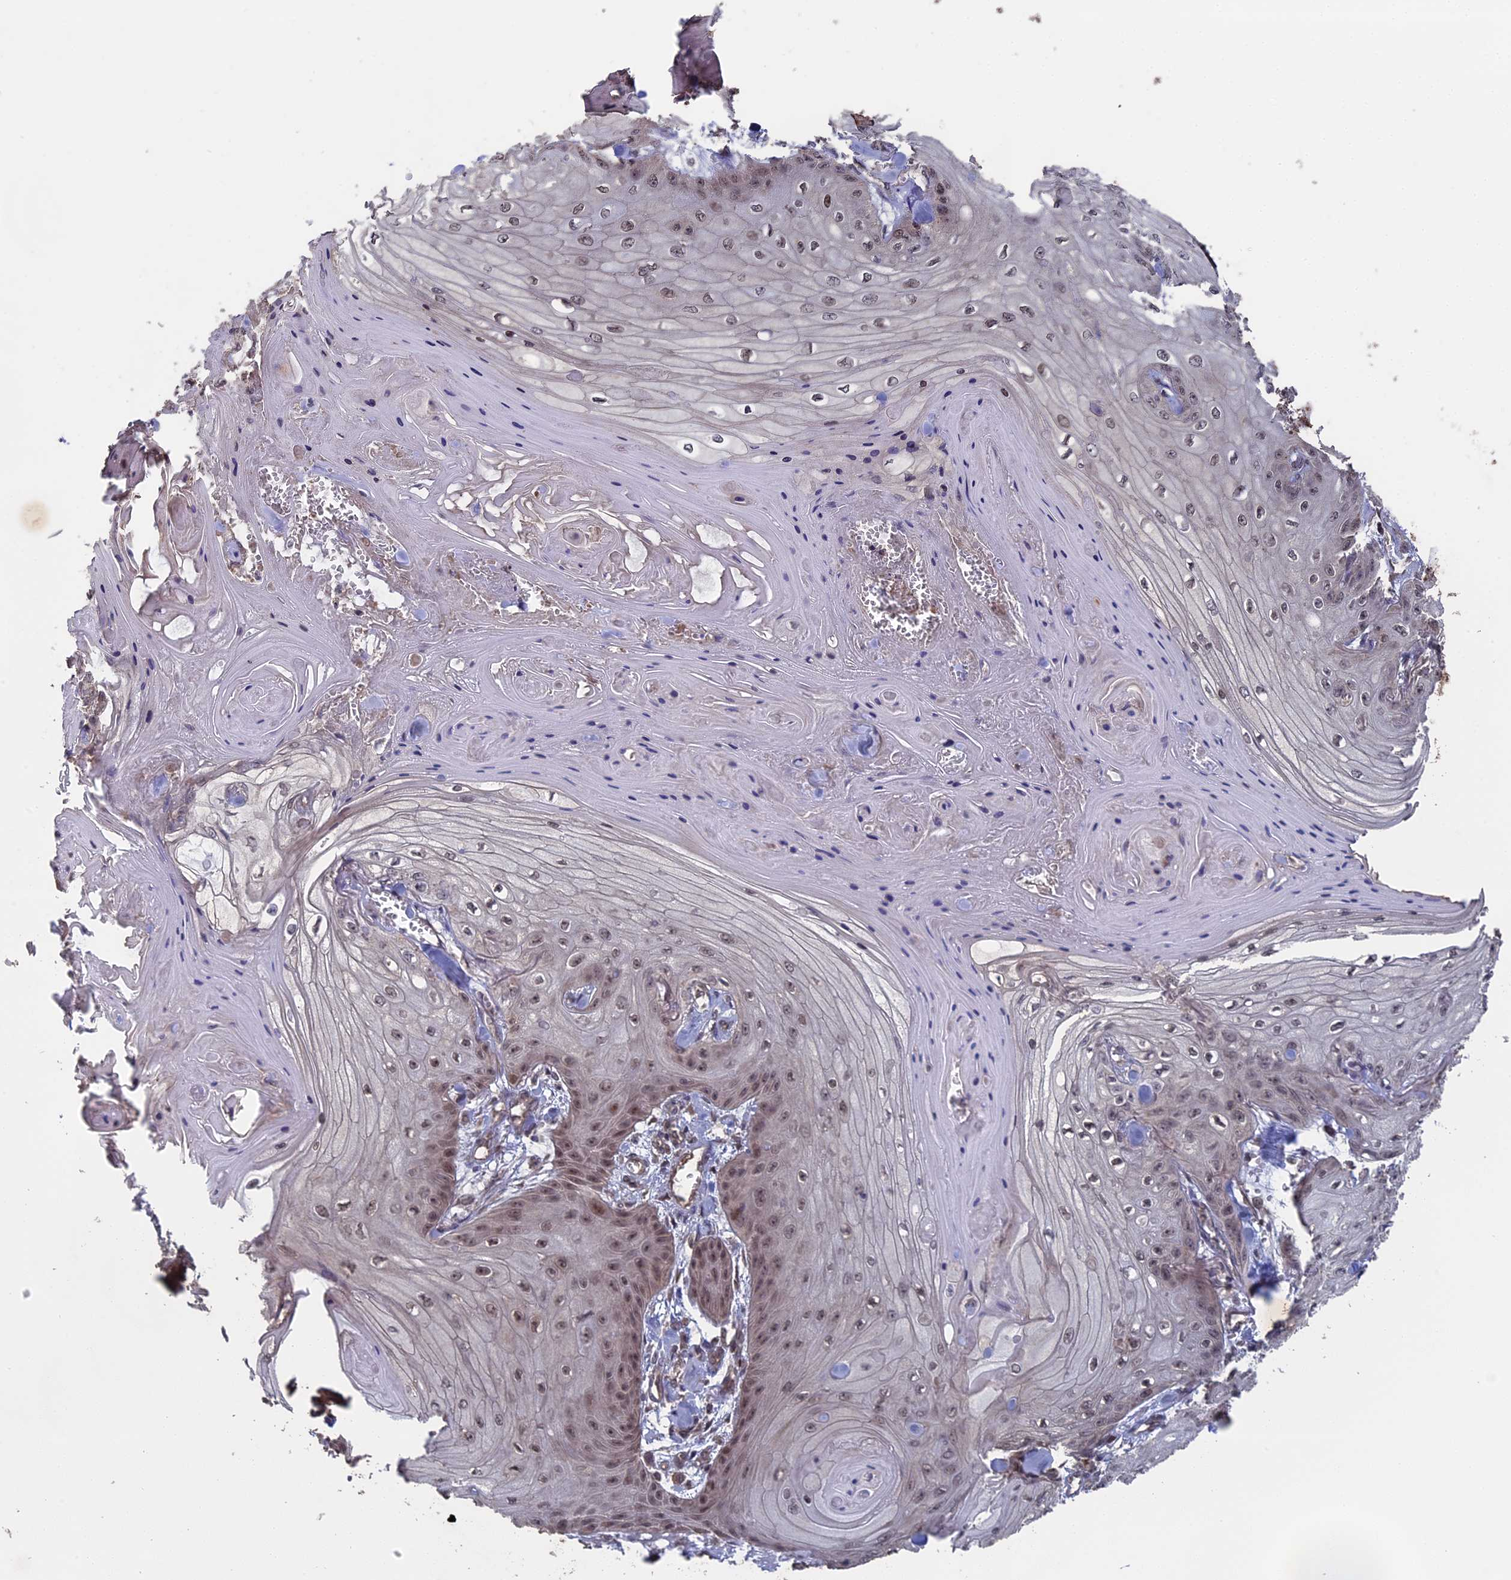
{"staining": {"intensity": "weak", "quantity": "<25%", "location": "nuclear"}, "tissue": "skin cancer", "cell_type": "Tumor cells", "image_type": "cancer", "snomed": [{"axis": "morphology", "description": "Squamous cell carcinoma, NOS"}, {"axis": "topography", "description": "Skin"}], "caption": "The immunohistochemistry (IHC) histopathology image has no significant staining in tumor cells of skin cancer tissue. (DAB (3,3'-diaminobenzidine) IHC, high magnification).", "gene": "MYBL2", "patient": {"sex": "male", "age": 74}}